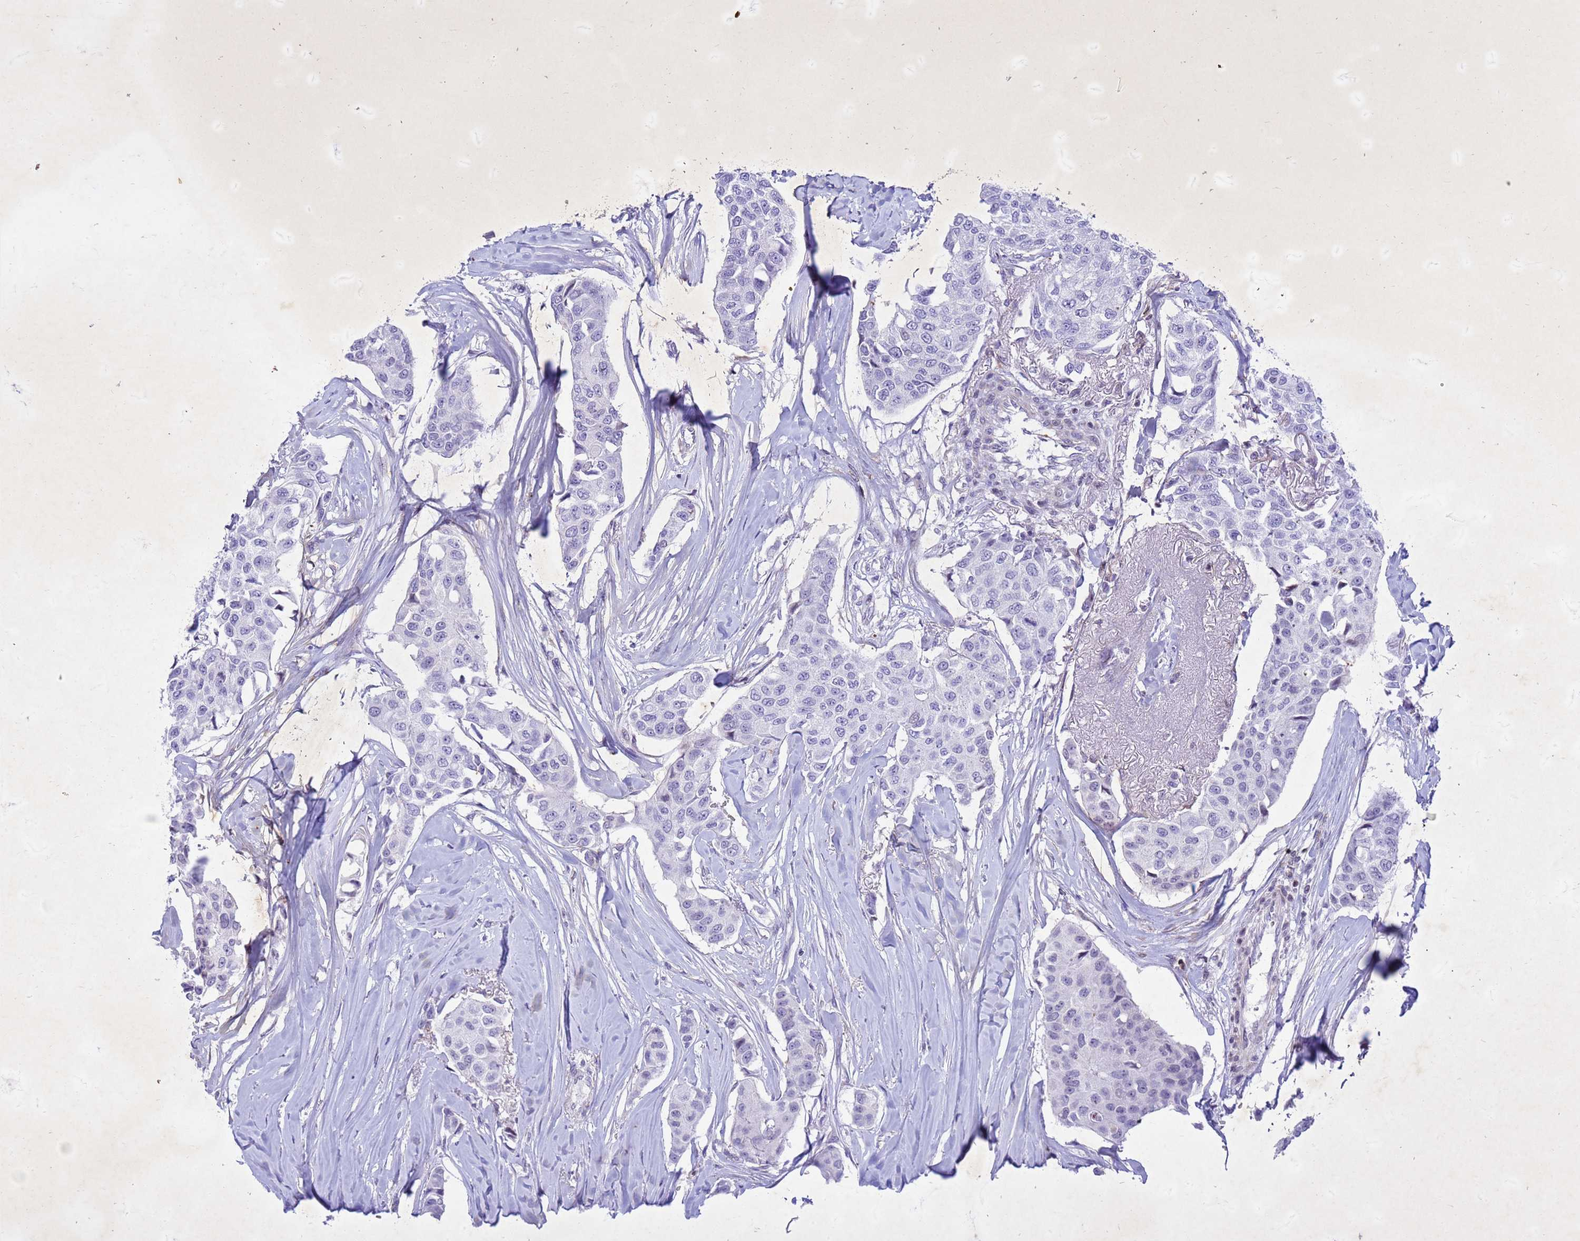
{"staining": {"intensity": "negative", "quantity": "none", "location": "none"}, "tissue": "breast cancer", "cell_type": "Tumor cells", "image_type": "cancer", "snomed": [{"axis": "morphology", "description": "Duct carcinoma"}, {"axis": "topography", "description": "Breast"}], "caption": "High magnification brightfield microscopy of breast cancer stained with DAB (brown) and counterstained with hematoxylin (blue): tumor cells show no significant expression. The staining is performed using DAB (3,3'-diaminobenzidine) brown chromogen with nuclei counter-stained in using hematoxylin.", "gene": "COPS9", "patient": {"sex": "female", "age": 80}}